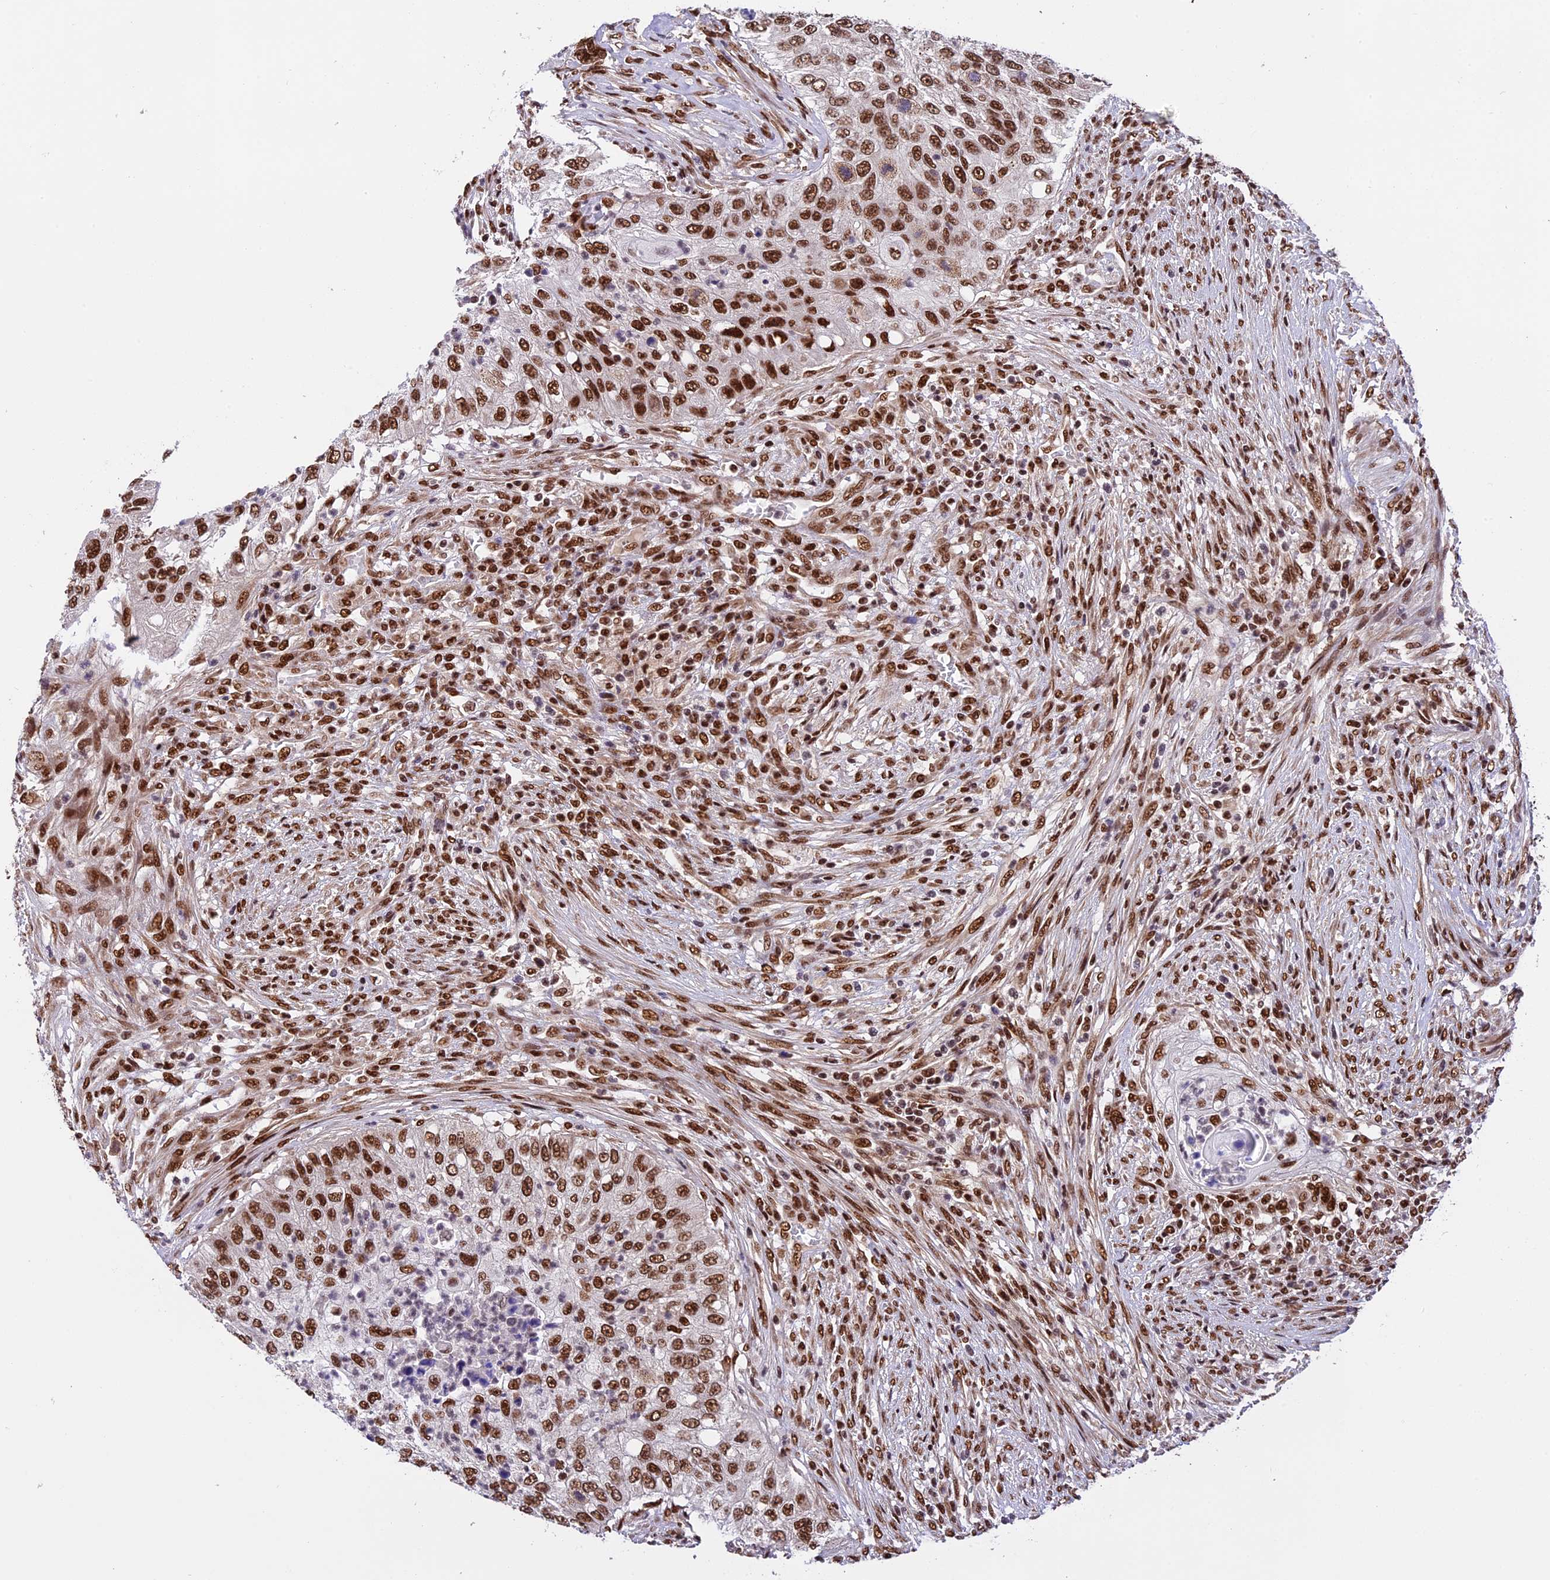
{"staining": {"intensity": "strong", "quantity": ">75%", "location": "nuclear"}, "tissue": "urothelial cancer", "cell_type": "Tumor cells", "image_type": "cancer", "snomed": [{"axis": "morphology", "description": "Urothelial carcinoma, High grade"}, {"axis": "topography", "description": "Urinary bladder"}], "caption": "This image reveals immunohistochemistry staining of human urothelial cancer, with high strong nuclear positivity in approximately >75% of tumor cells.", "gene": "RAMAC", "patient": {"sex": "female", "age": 60}}